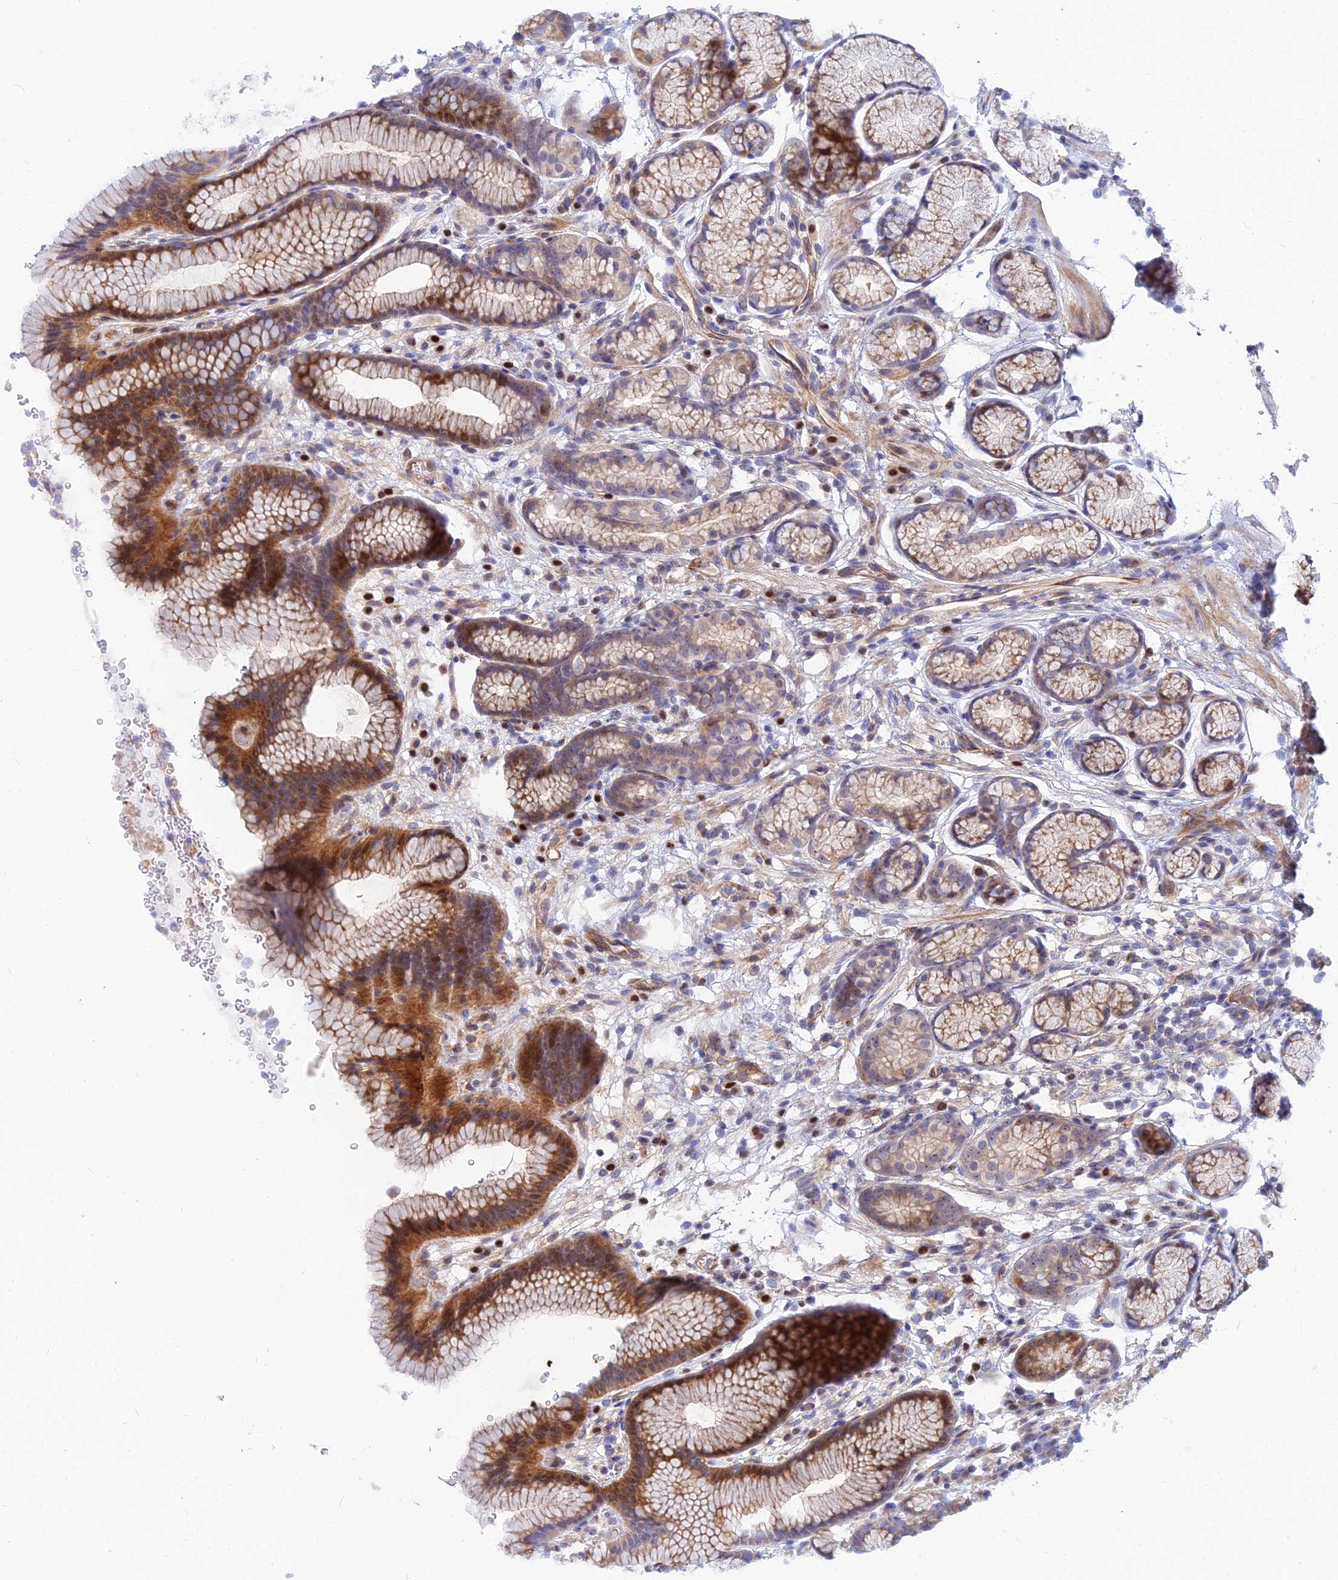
{"staining": {"intensity": "strong", "quantity": "<25%", "location": "cytoplasmic/membranous,nuclear"}, "tissue": "stomach", "cell_type": "Glandular cells", "image_type": "normal", "snomed": [{"axis": "morphology", "description": "Normal tissue, NOS"}, {"axis": "topography", "description": "Stomach"}], "caption": "Normal stomach displays strong cytoplasmic/membranous,nuclear staining in approximately <25% of glandular cells.", "gene": "TRIM43B", "patient": {"sex": "male", "age": 42}}